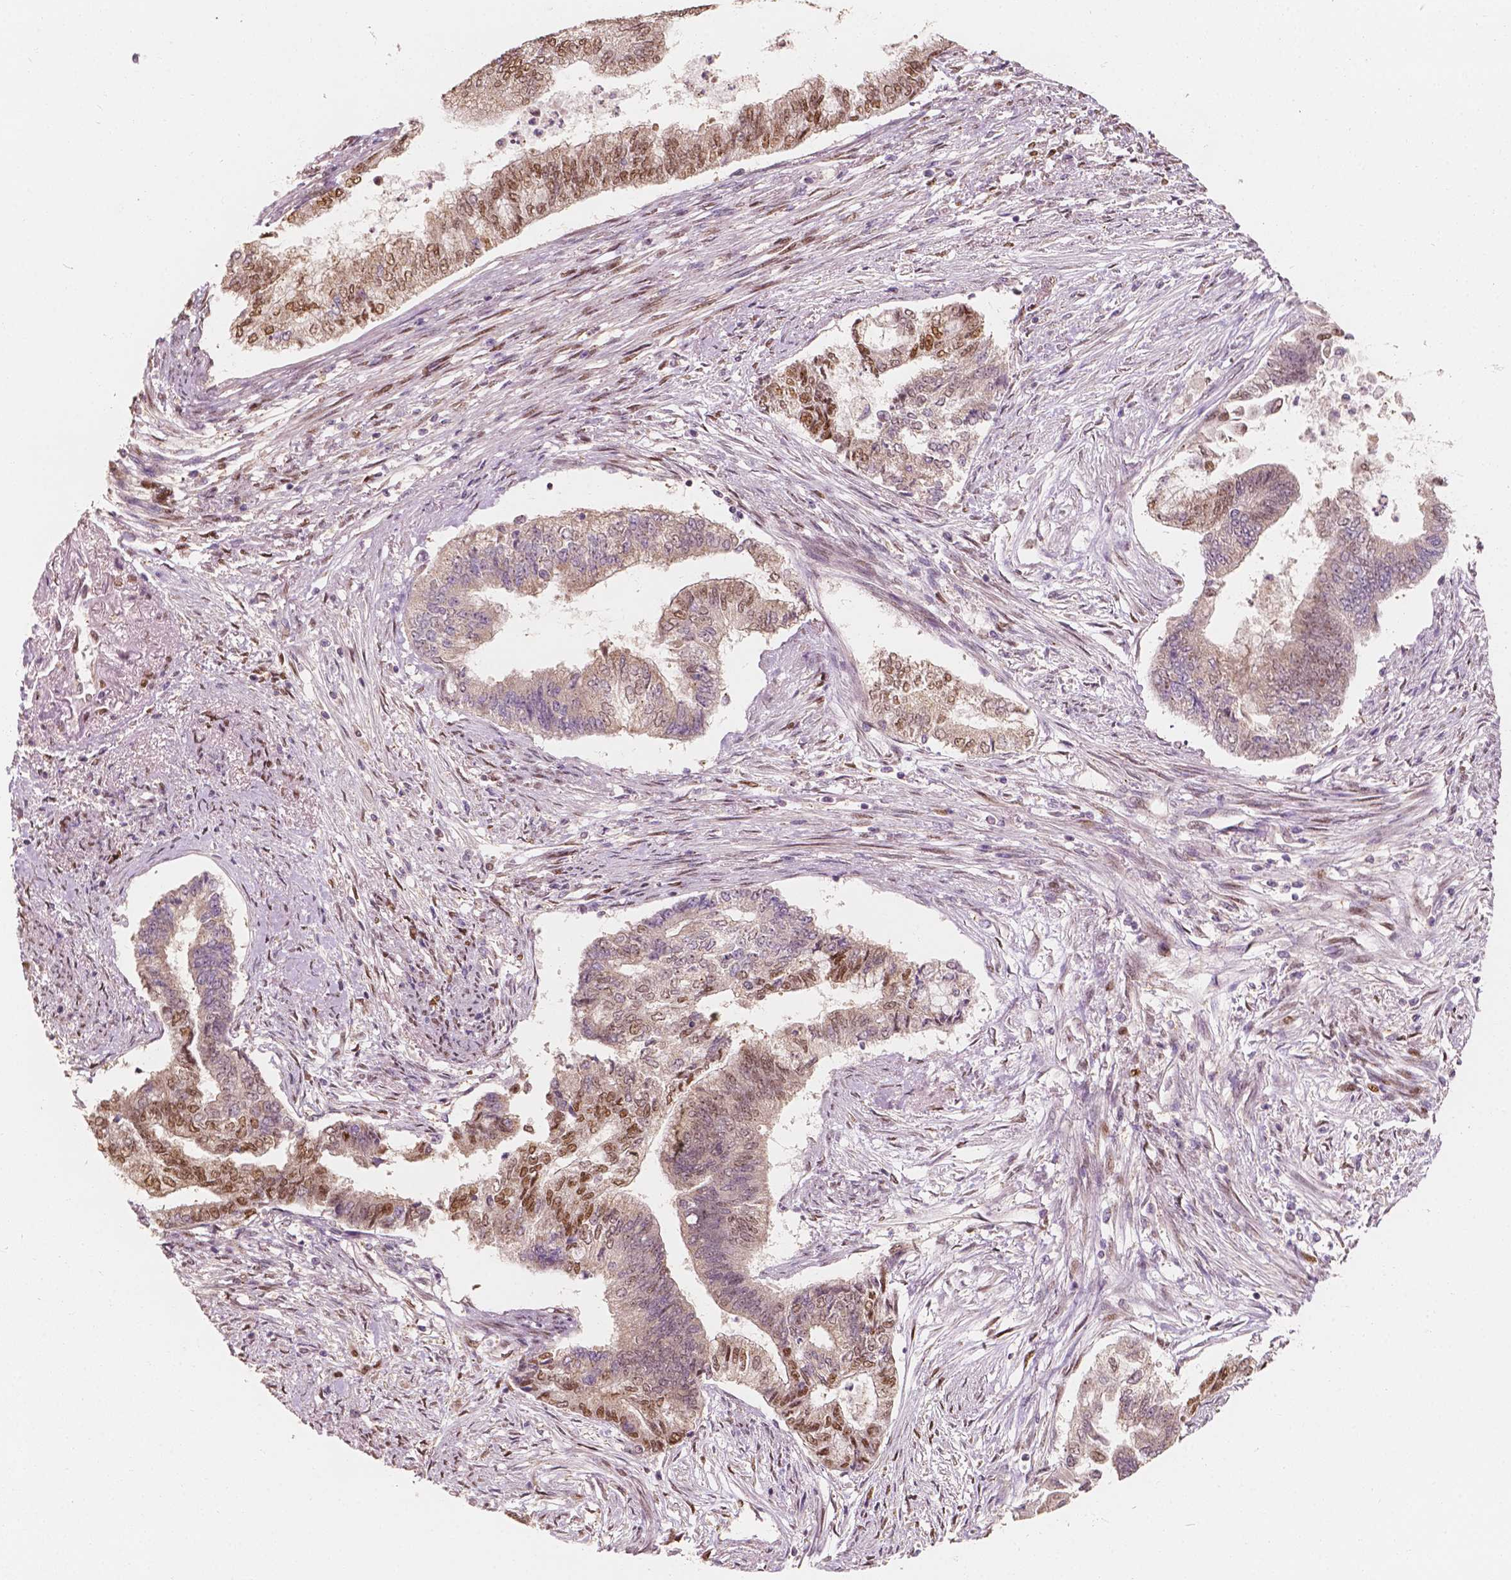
{"staining": {"intensity": "moderate", "quantity": "25%-75%", "location": "nuclear"}, "tissue": "endometrial cancer", "cell_type": "Tumor cells", "image_type": "cancer", "snomed": [{"axis": "morphology", "description": "Adenocarcinoma, NOS"}, {"axis": "topography", "description": "Endometrium"}], "caption": "Immunohistochemistry (DAB) staining of human endometrial adenocarcinoma shows moderate nuclear protein positivity in about 25%-75% of tumor cells.", "gene": "TBC1D17", "patient": {"sex": "female", "age": 65}}